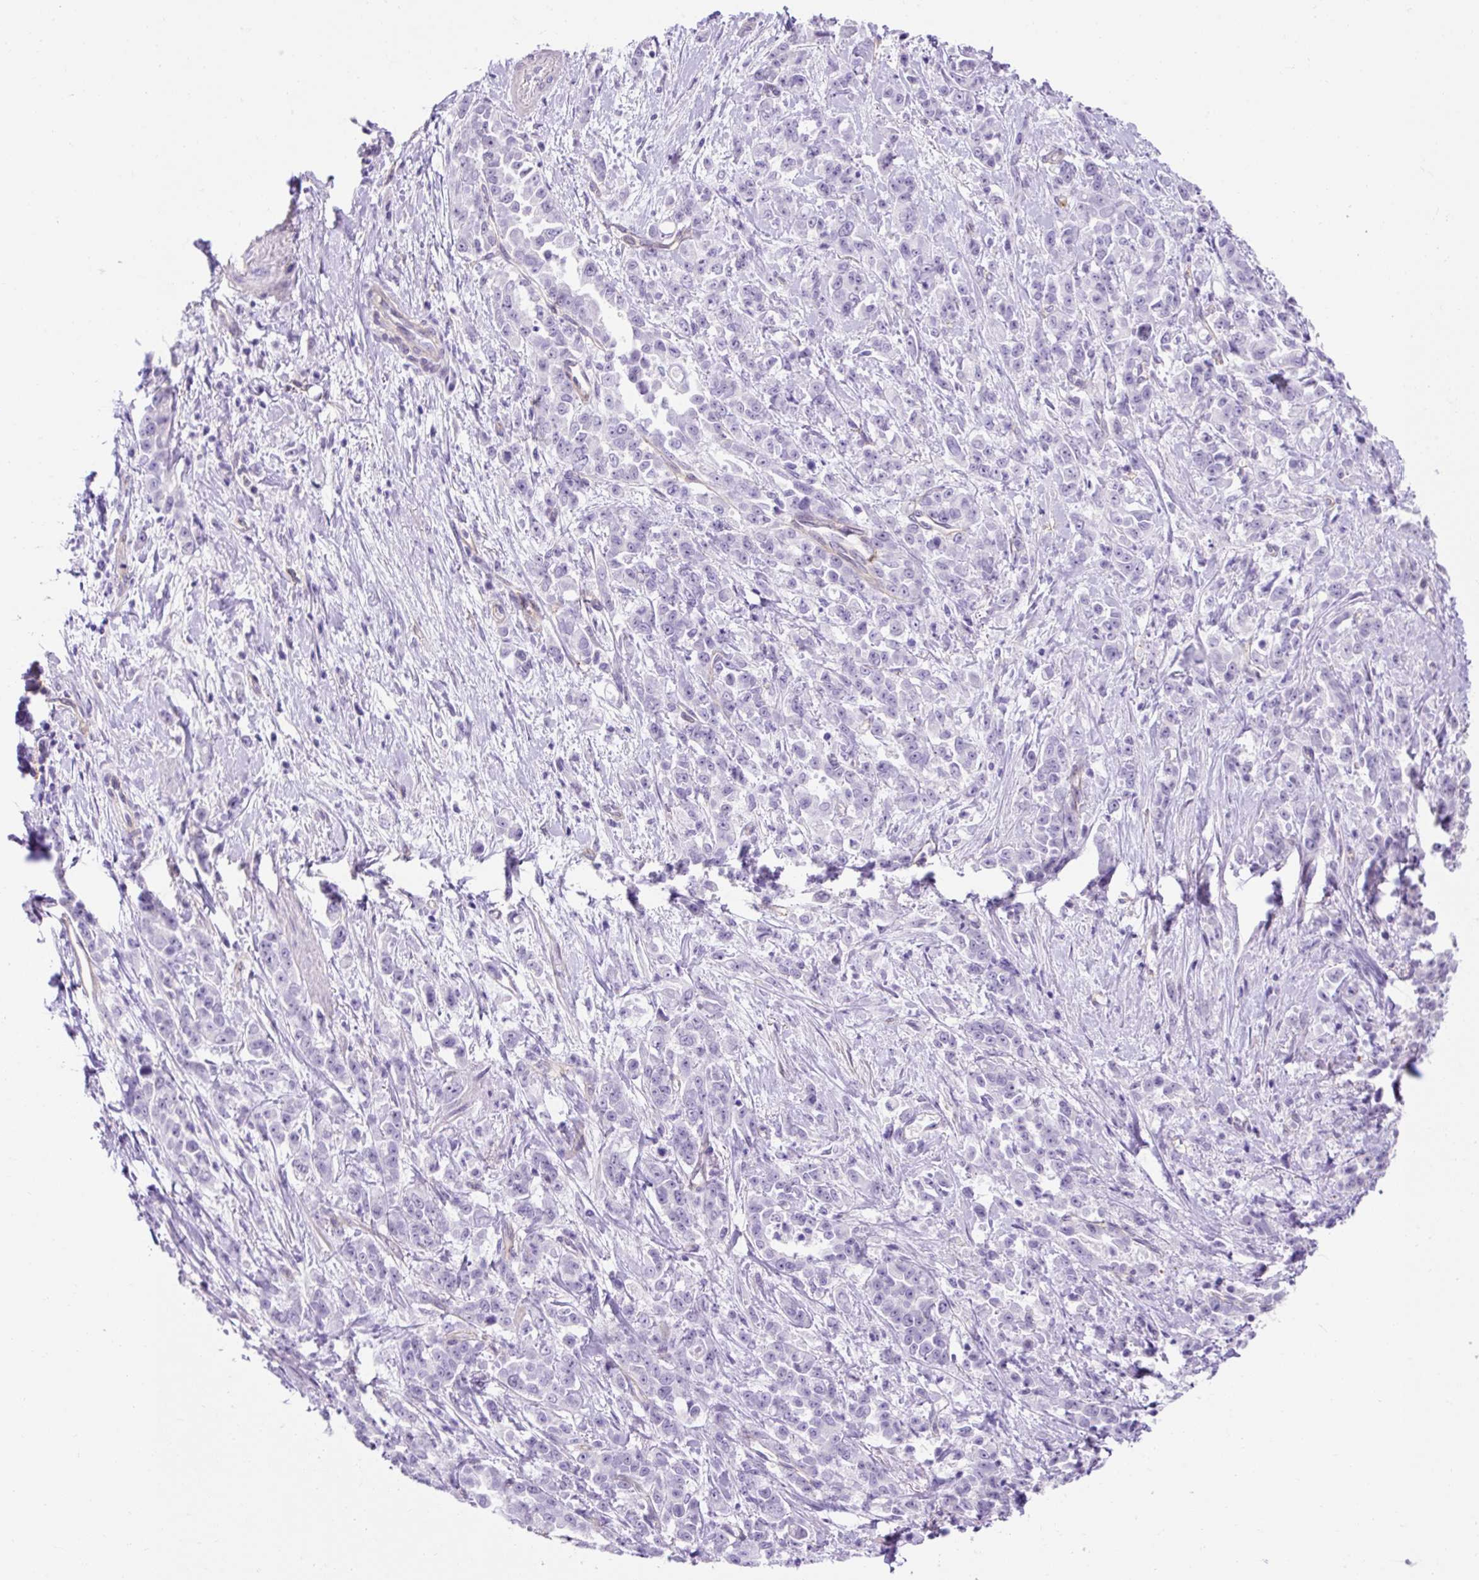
{"staining": {"intensity": "negative", "quantity": "none", "location": "none"}, "tissue": "pancreatic cancer", "cell_type": "Tumor cells", "image_type": "cancer", "snomed": [{"axis": "morphology", "description": "Normal tissue, NOS"}, {"axis": "morphology", "description": "Adenocarcinoma, NOS"}, {"axis": "topography", "description": "Pancreas"}], "caption": "Tumor cells are negative for brown protein staining in pancreatic cancer (adenocarcinoma).", "gene": "KRT12", "patient": {"sex": "female", "age": 64}}